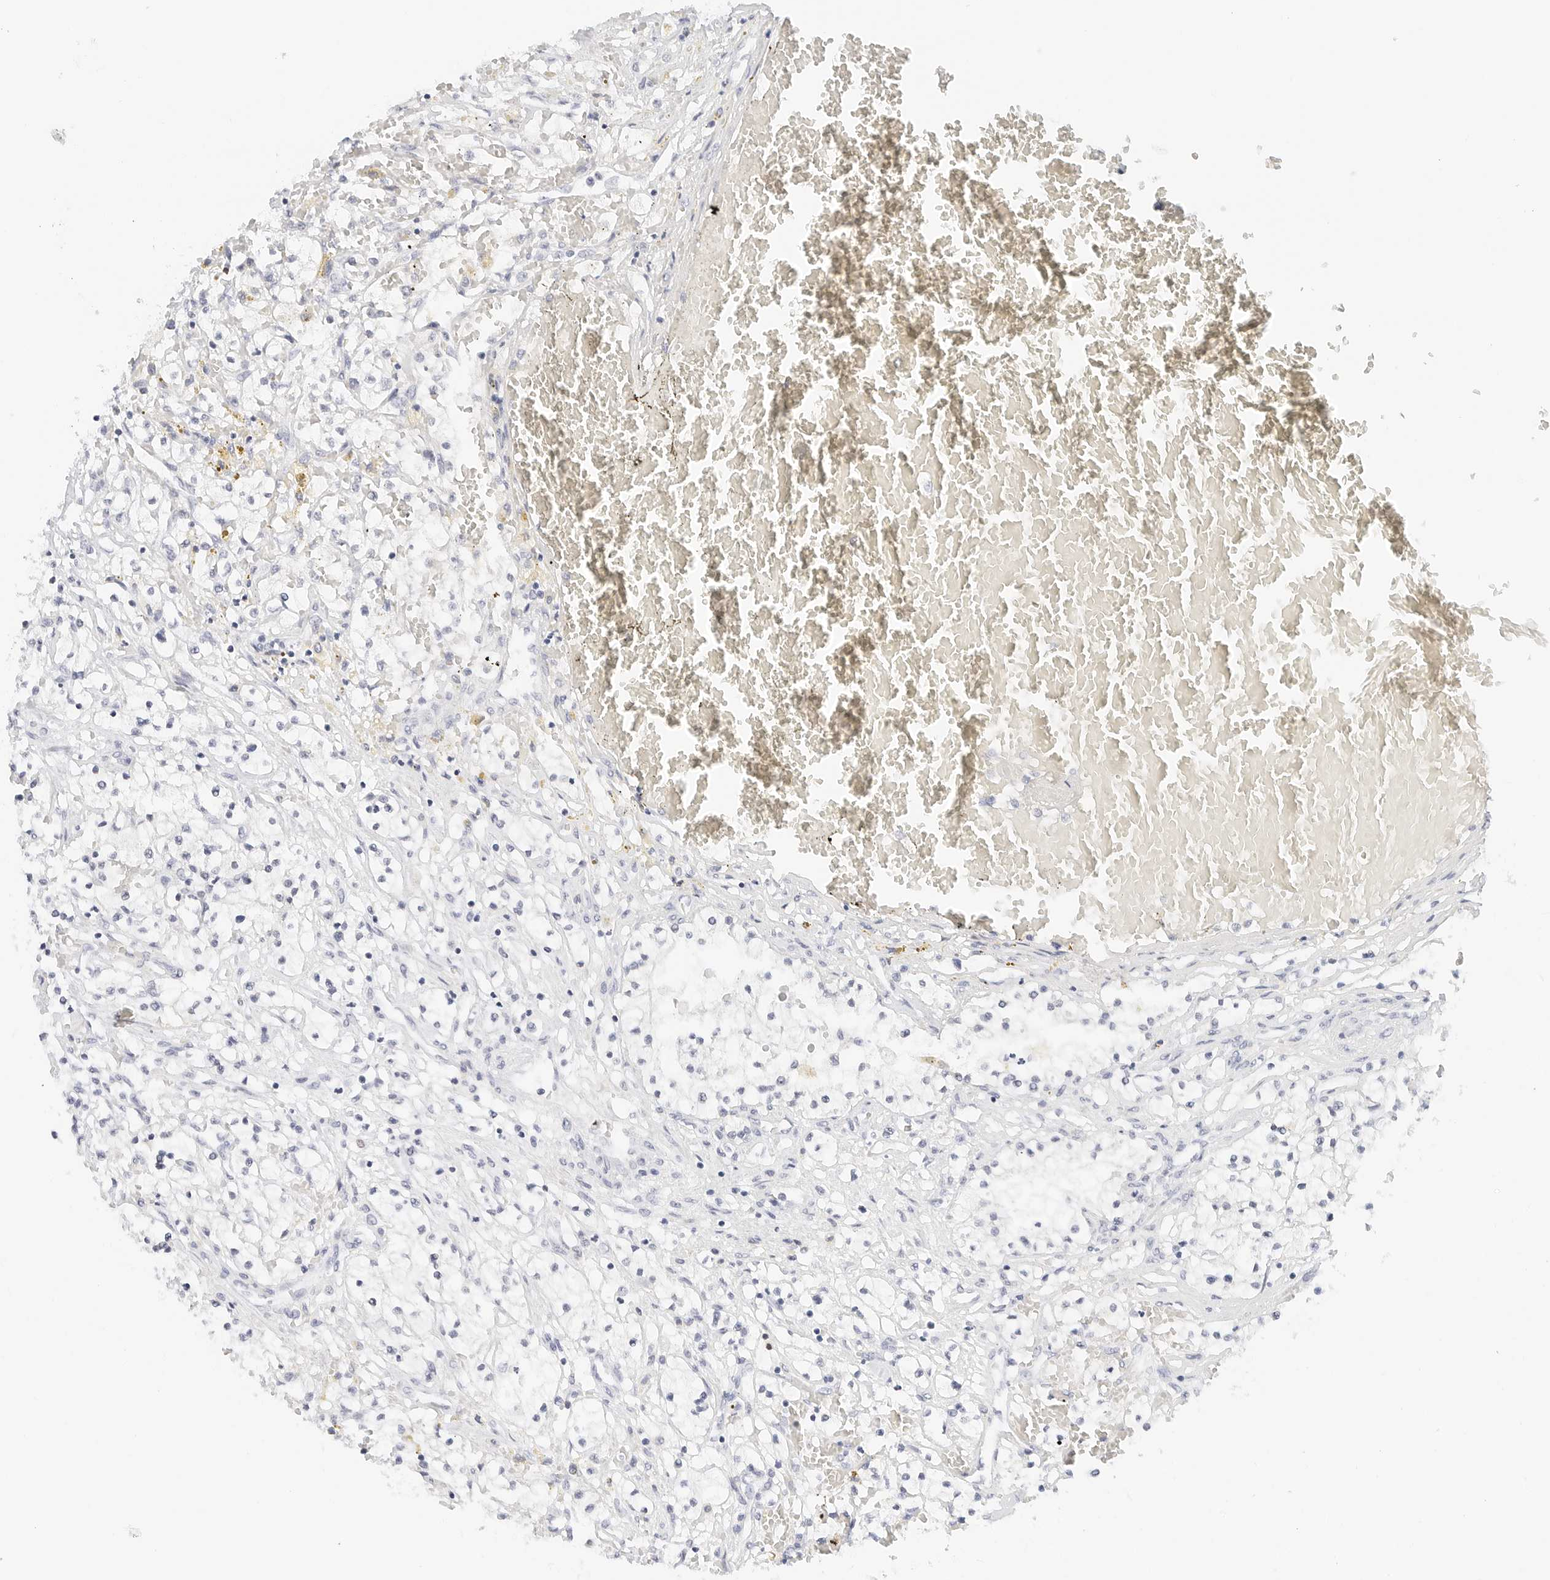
{"staining": {"intensity": "negative", "quantity": "none", "location": "none"}, "tissue": "renal cancer", "cell_type": "Tumor cells", "image_type": "cancer", "snomed": [{"axis": "morphology", "description": "Normal tissue, NOS"}, {"axis": "morphology", "description": "Adenocarcinoma, NOS"}, {"axis": "topography", "description": "Kidney"}], "caption": "Tumor cells show no significant protein positivity in renal cancer.", "gene": "CD22", "patient": {"sex": "male", "age": 68}}